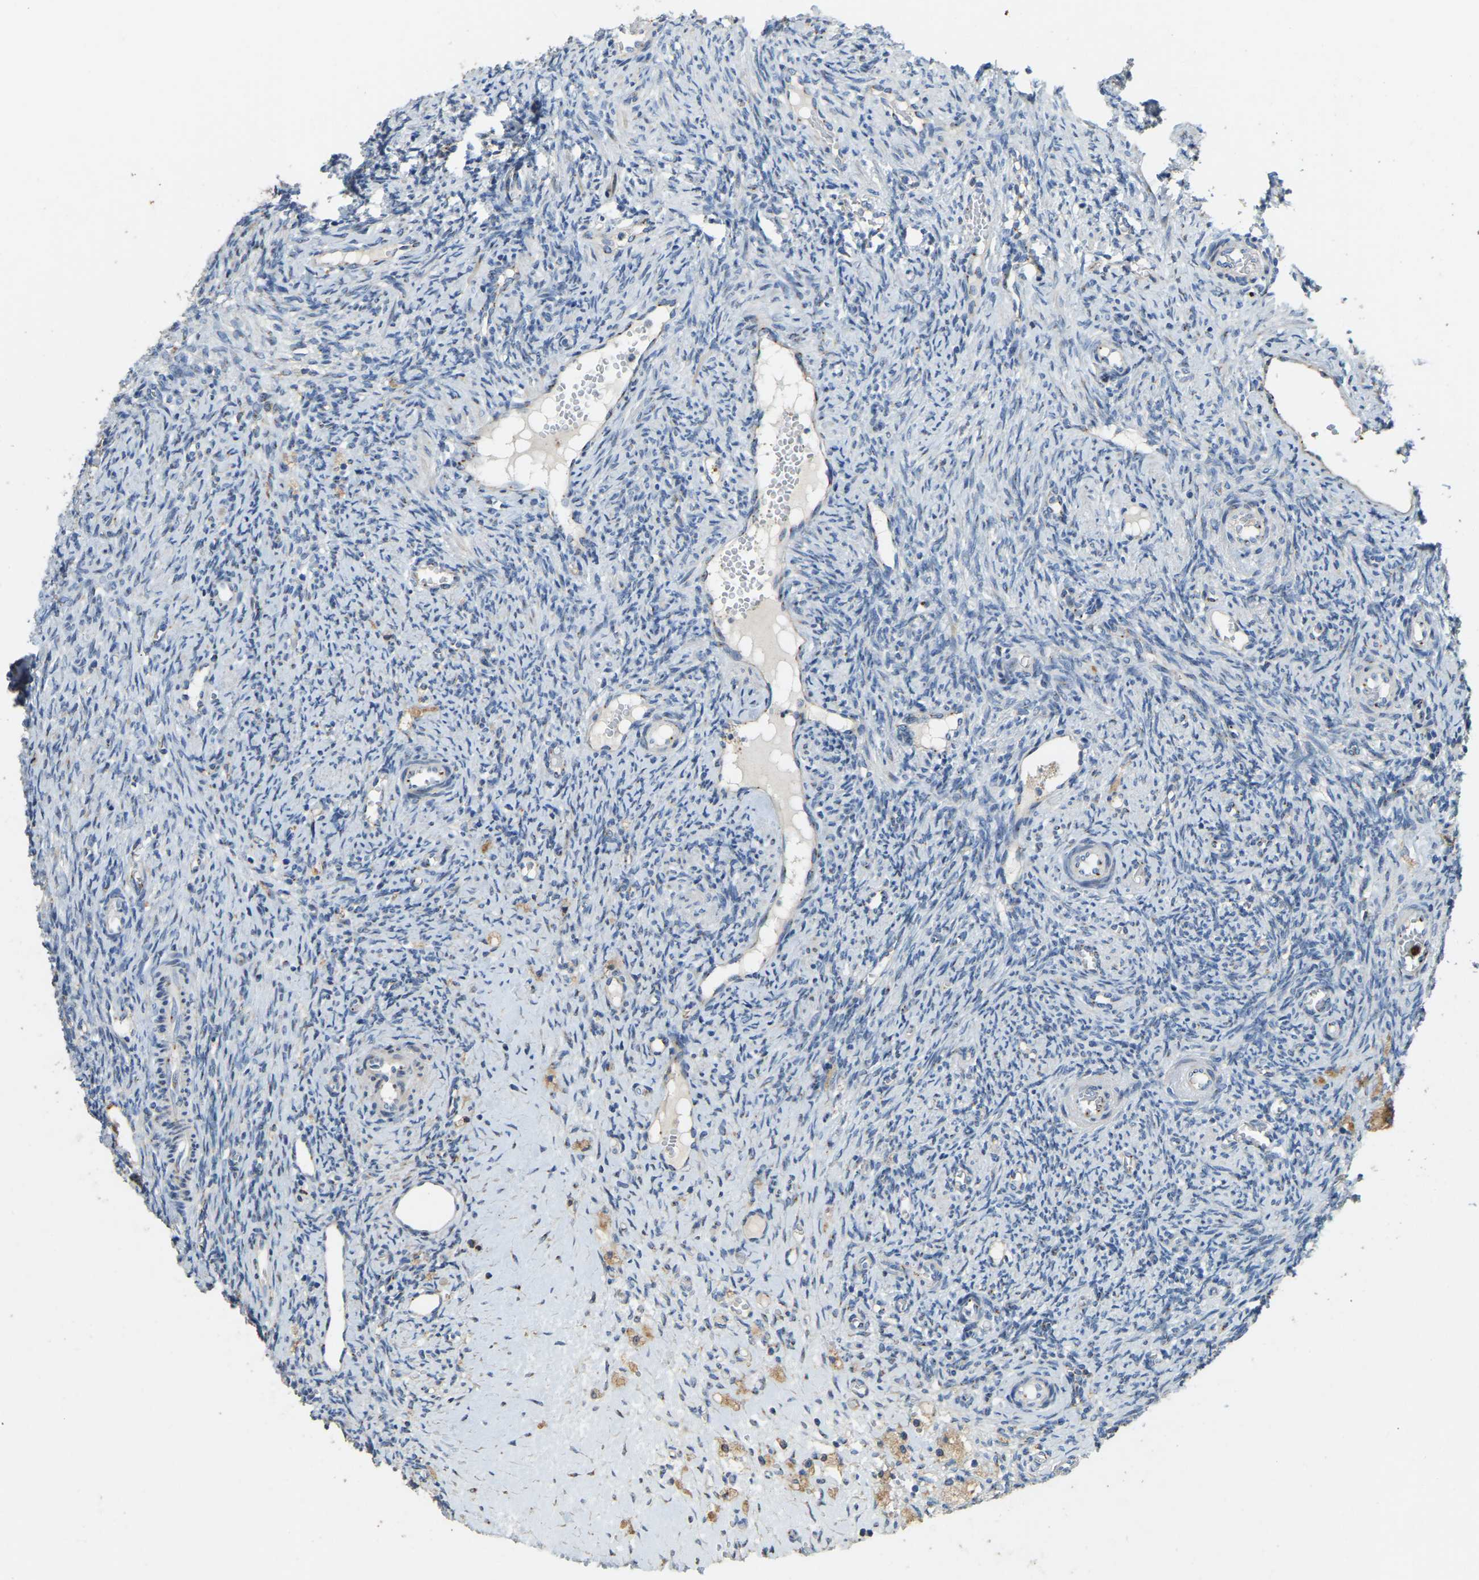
{"staining": {"intensity": "weak", "quantity": "25%-75%", "location": "cytoplasmic/membranous"}, "tissue": "ovary", "cell_type": "Follicle cells", "image_type": "normal", "snomed": [{"axis": "morphology", "description": "Normal tissue, NOS"}, {"axis": "topography", "description": "Ovary"}], "caption": "A histopathology image of ovary stained for a protein exhibits weak cytoplasmic/membranous brown staining in follicle cells. (IHC, brightfield microscopy, high magnification).", "gene": "FAM174A", "patient": {"sex": "female", "age": 41}}